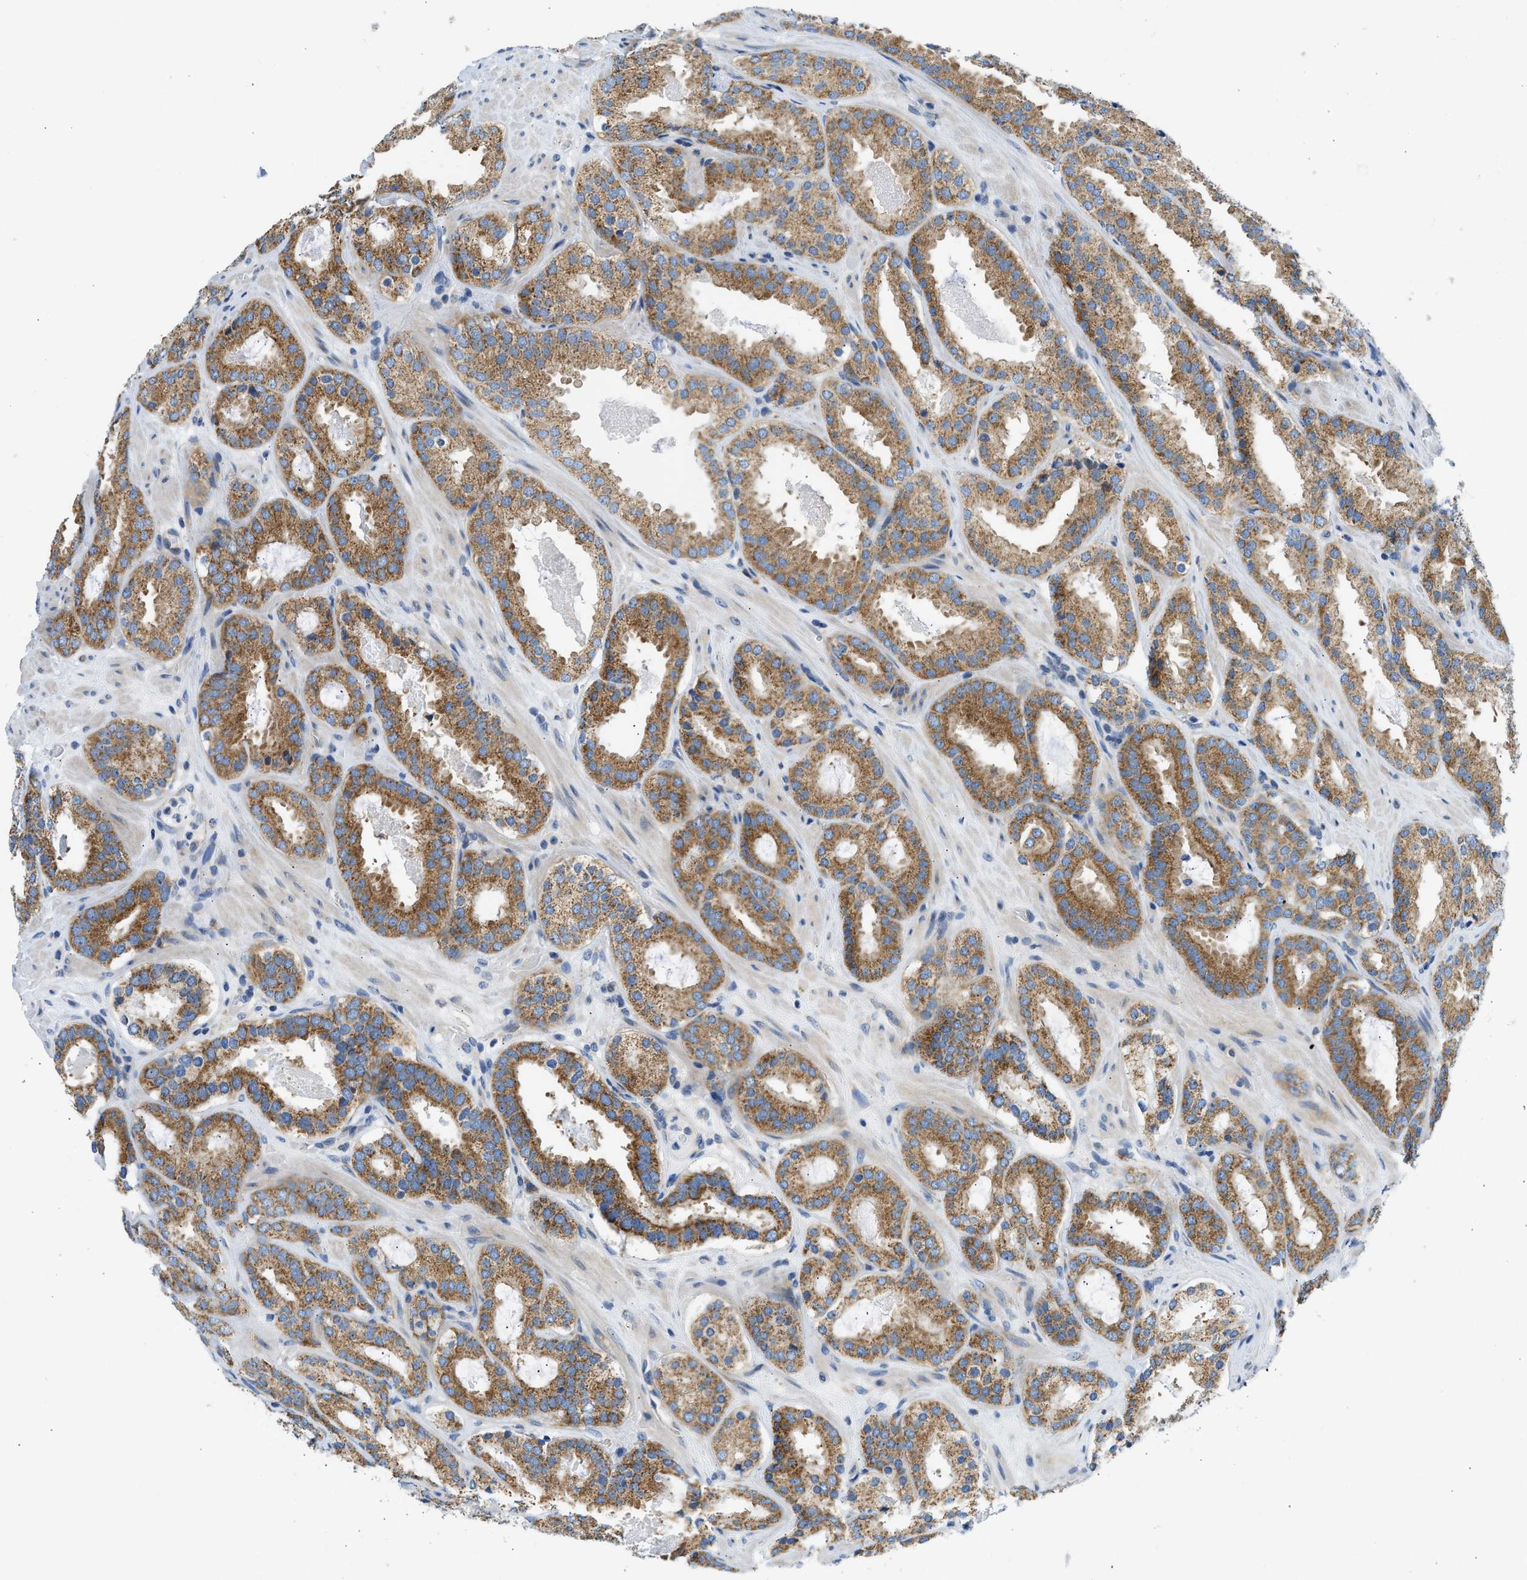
{"staining": {"intensity": "moderate", "quantity": ">75%", "location": "cytoplasmic/membranous"}, "tissue": "prostate cancer", "cell_type": "Tumor cells", "image_type": "cancer", "snomed": [{"axis": "morphology", "description": "Adenocarcinoma, Low grade"}, {"axis": "topography", "description": "Prostate"}], "caption": "Prostate cancer tissue shows moderate cytoplasmic/membranous positivity in about >75% of tumor cells, visualized by immunohistochemistry.", "gene": "CAMKK2", "patient": {"sex": "male", "age": 69}}